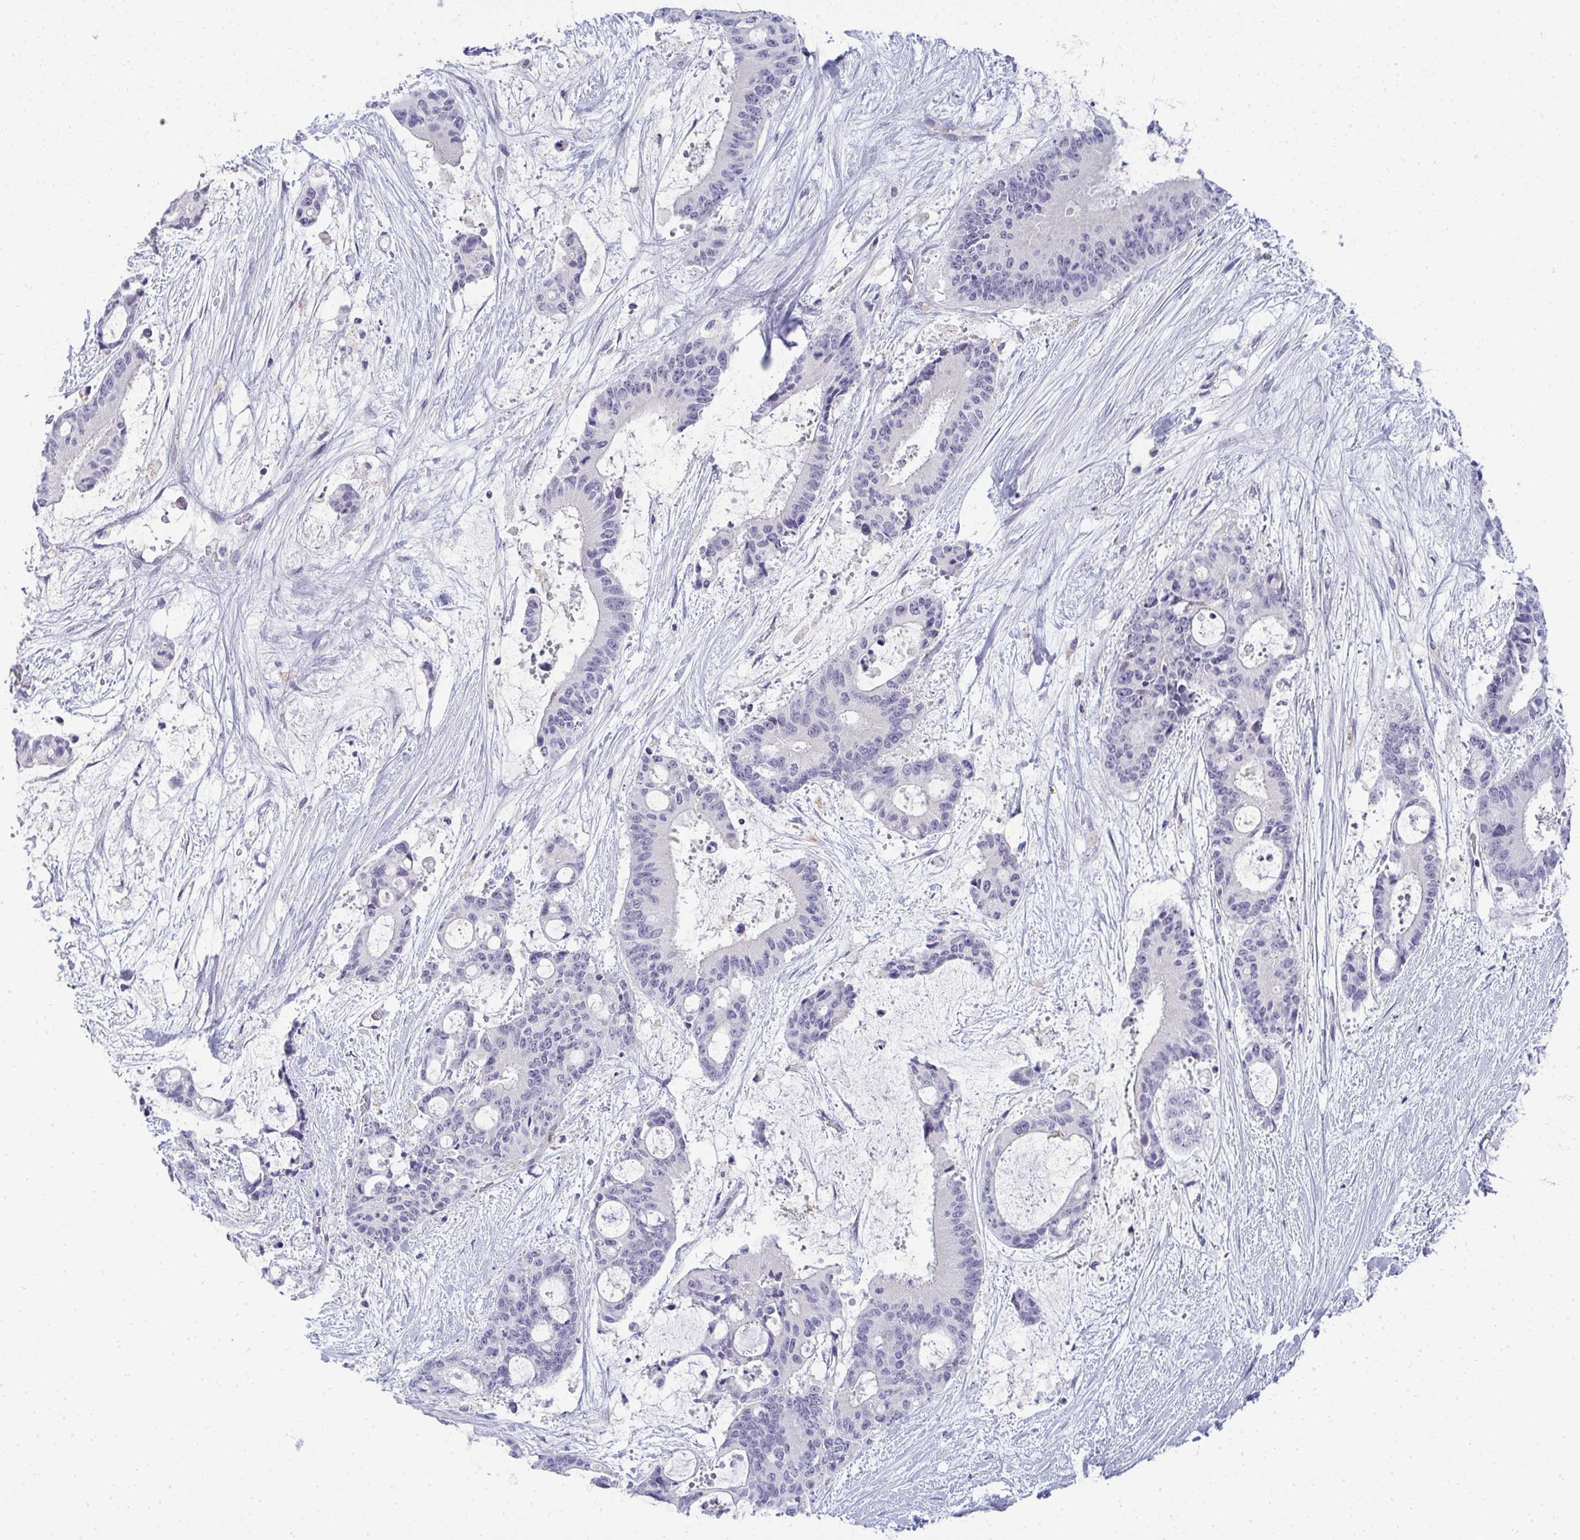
{"staining": {"intensity": "negative", "quantity": "none", "location": "none"}, "tissue": "liver cancer", "cell_type": "Tumor cells", "image_type": "cancer", "snomed": [{"axis": "morphology", "description": "Normal tissue, NOS"}, {"axis": "morphology", "description": "Cholangiocarcinoma"}, {"axis": "topography", "description": "Liver"}, {"axis": "topography", "description": "Peripheral nerve tissue"}], "caption": "Tumor cells are negative for protein expression in human liver cancer.", "gene": "TMEM82", "patient": {"sex": "female", "age": 73}}